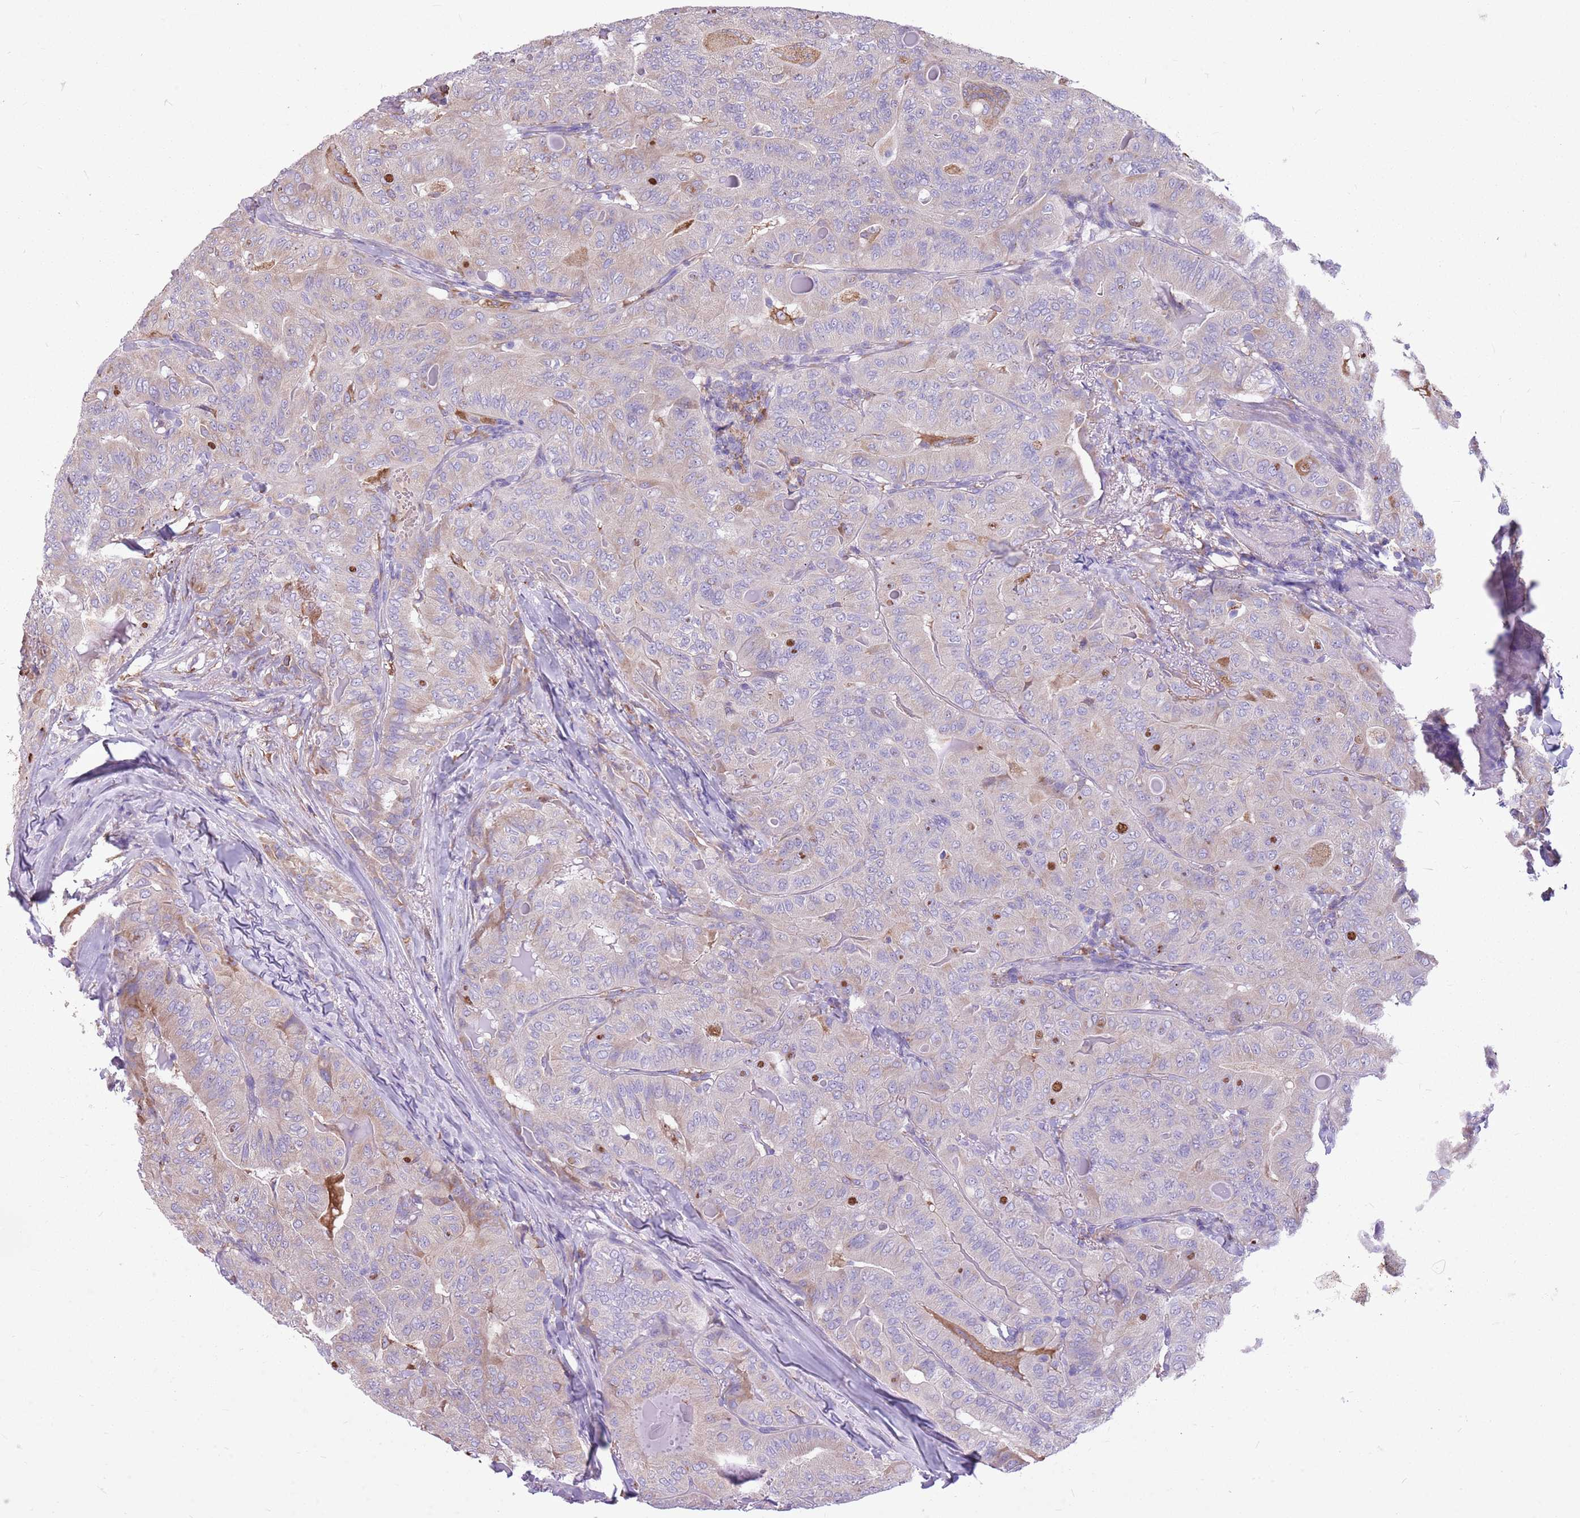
{"staining": {"intensity": "weak", "quantity": "<25%", "location": "cytoplasmic/membranous"}, "tissue": "thyroid cancer", "cell_type": "Tumor cells", "image_type": "cancer", "snomed": [{"axis": "morphology", "description": "Papillary adenocarcinoma, NOS"}, {"axis": "topography", "description": "Thyroid gland"}], "caption": "The histopathology image exhibits no staining of tumor cells in papillary adenocarcinoma (thyroid).", "gene": "KCTD19", "patient": {"sex": "female", "age": 68}}